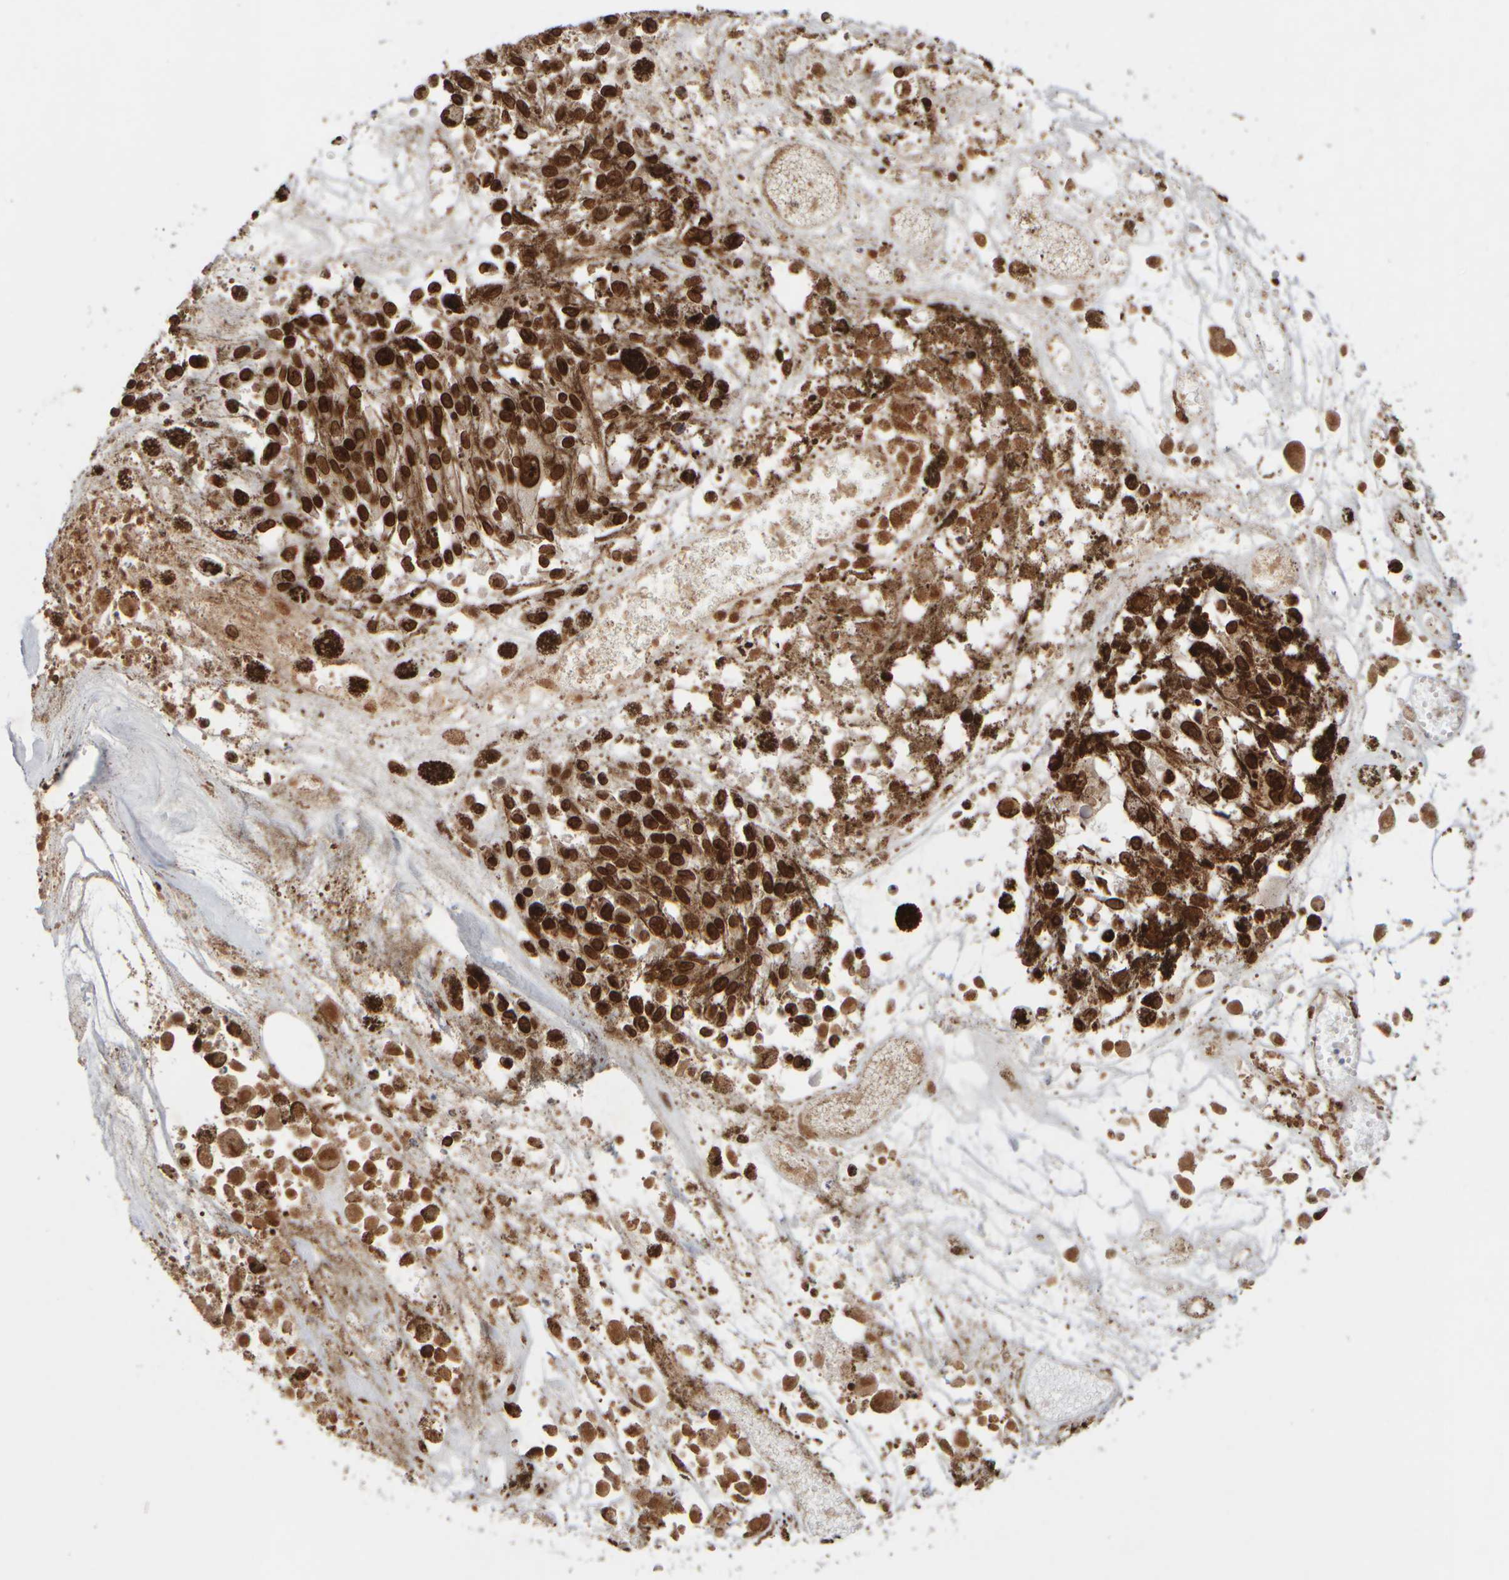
{"staining": {"intensity": "strong", "quantity": ">75%", "location": "nuclear"}, "tissue": "melanoma", "cell_type": "Tumor cells", "image_type": "cancer", "snomed": [{"axis": "morphology", "description": "Malignant melanoma, Metastatic site"}, {"axis": "topography", "description": "Lymph node"}], "caption": "This is a micrograph of IHC staining of malignant melanoma (metastatic site), which shows strong positivity in the nuclear of tumor cells.", "gene": "ZC3HC1", "patient": {"sex": "male", "age": 59}}